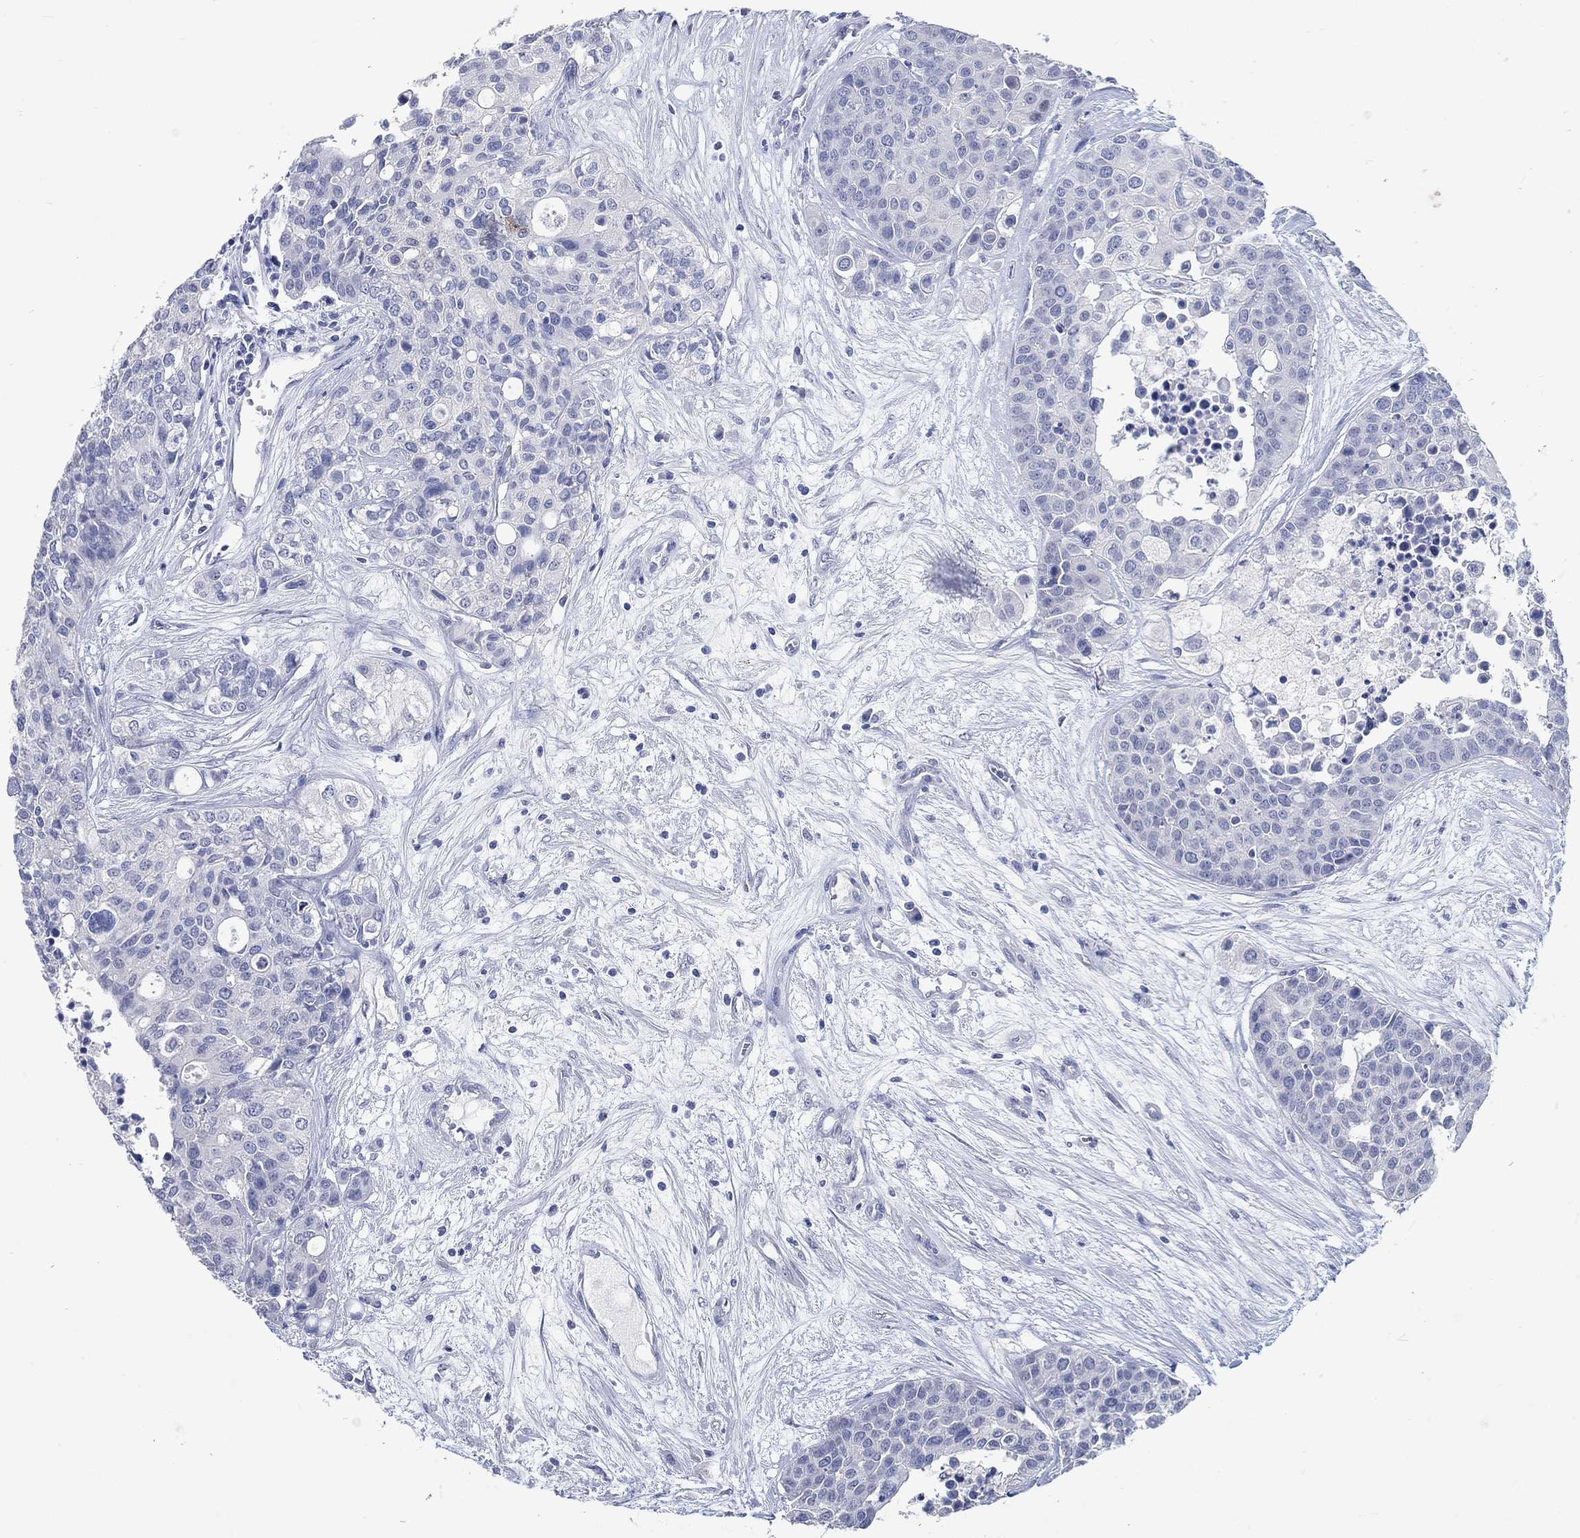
{"staining": {"intensity": "negative", "quantity": "none", "location": "none"}, "tissue": "carcinoid", "cell_type": "Tumor cells", "image_type": "cancer", "snomed": [{"axis": "morphology", "description": "Carcinoid, malignant, NOS"}, {"axis": "topography", "description": "Colon"}], "caption": "Micrograph shows no protein expression in tumor cells of carcinoid tissue.", "gene": "C4orf47", "patient": {"sex": "male", "age": 81}}